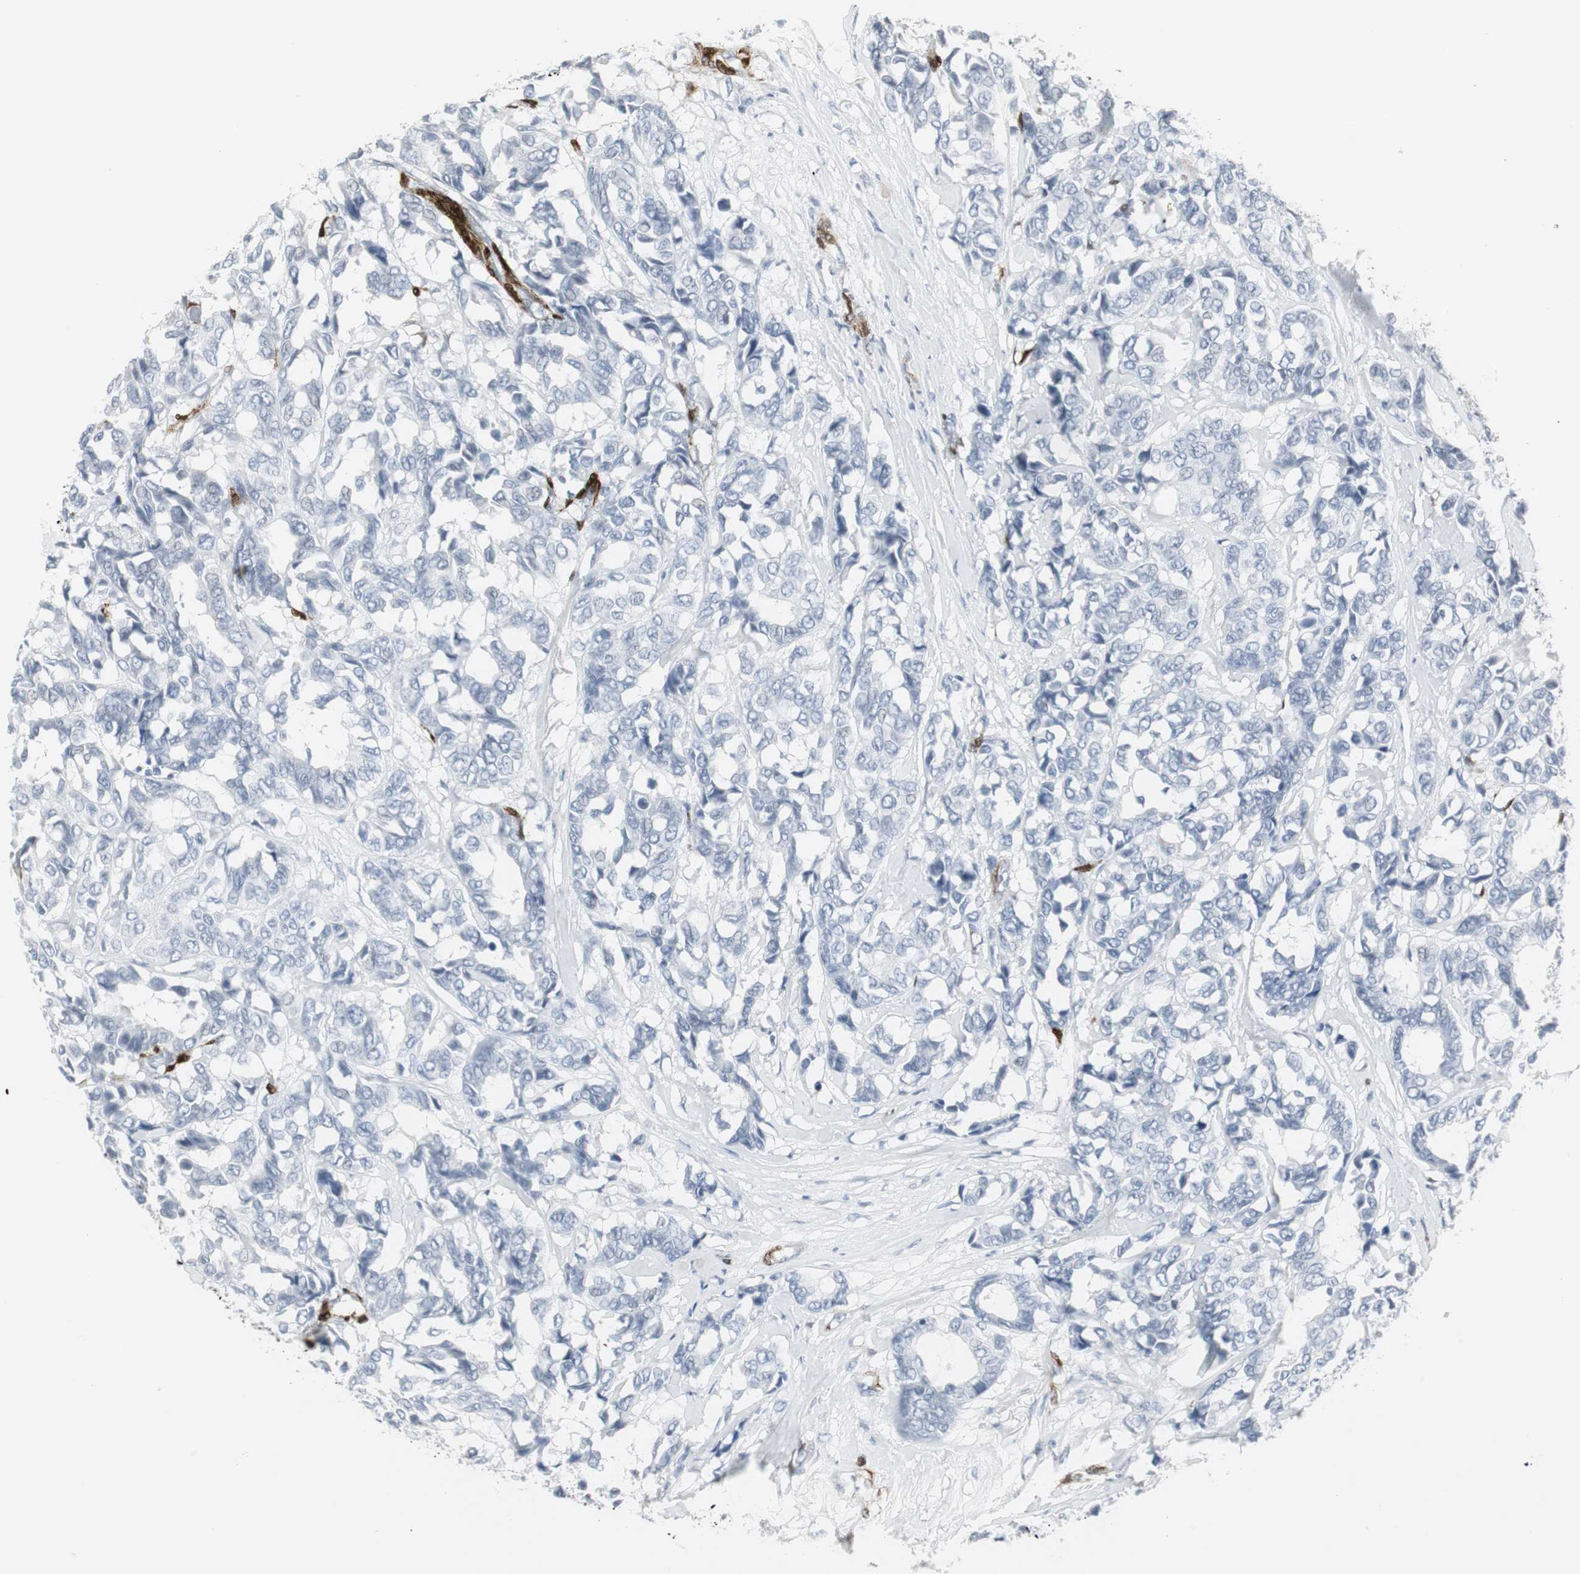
{"staining": {"intensity": "negative", "quantity": "none", "location": "none"}, "tissue": "breast cancer", "cell_type": "Tumor cells", "image_type": "cancer", "snomed": [{"axis": "morphology", "description": "Duct carcinoma"}, {"axis": "topography", "description": "Breast"}], "caption": "This is a micrograph of IHC staining of breast cancer (intraductal carcinoma), which shows no positivity in tumor cells.", "gene": "PPP1R14A", "patient": {"sex": "female", "age": 87}}